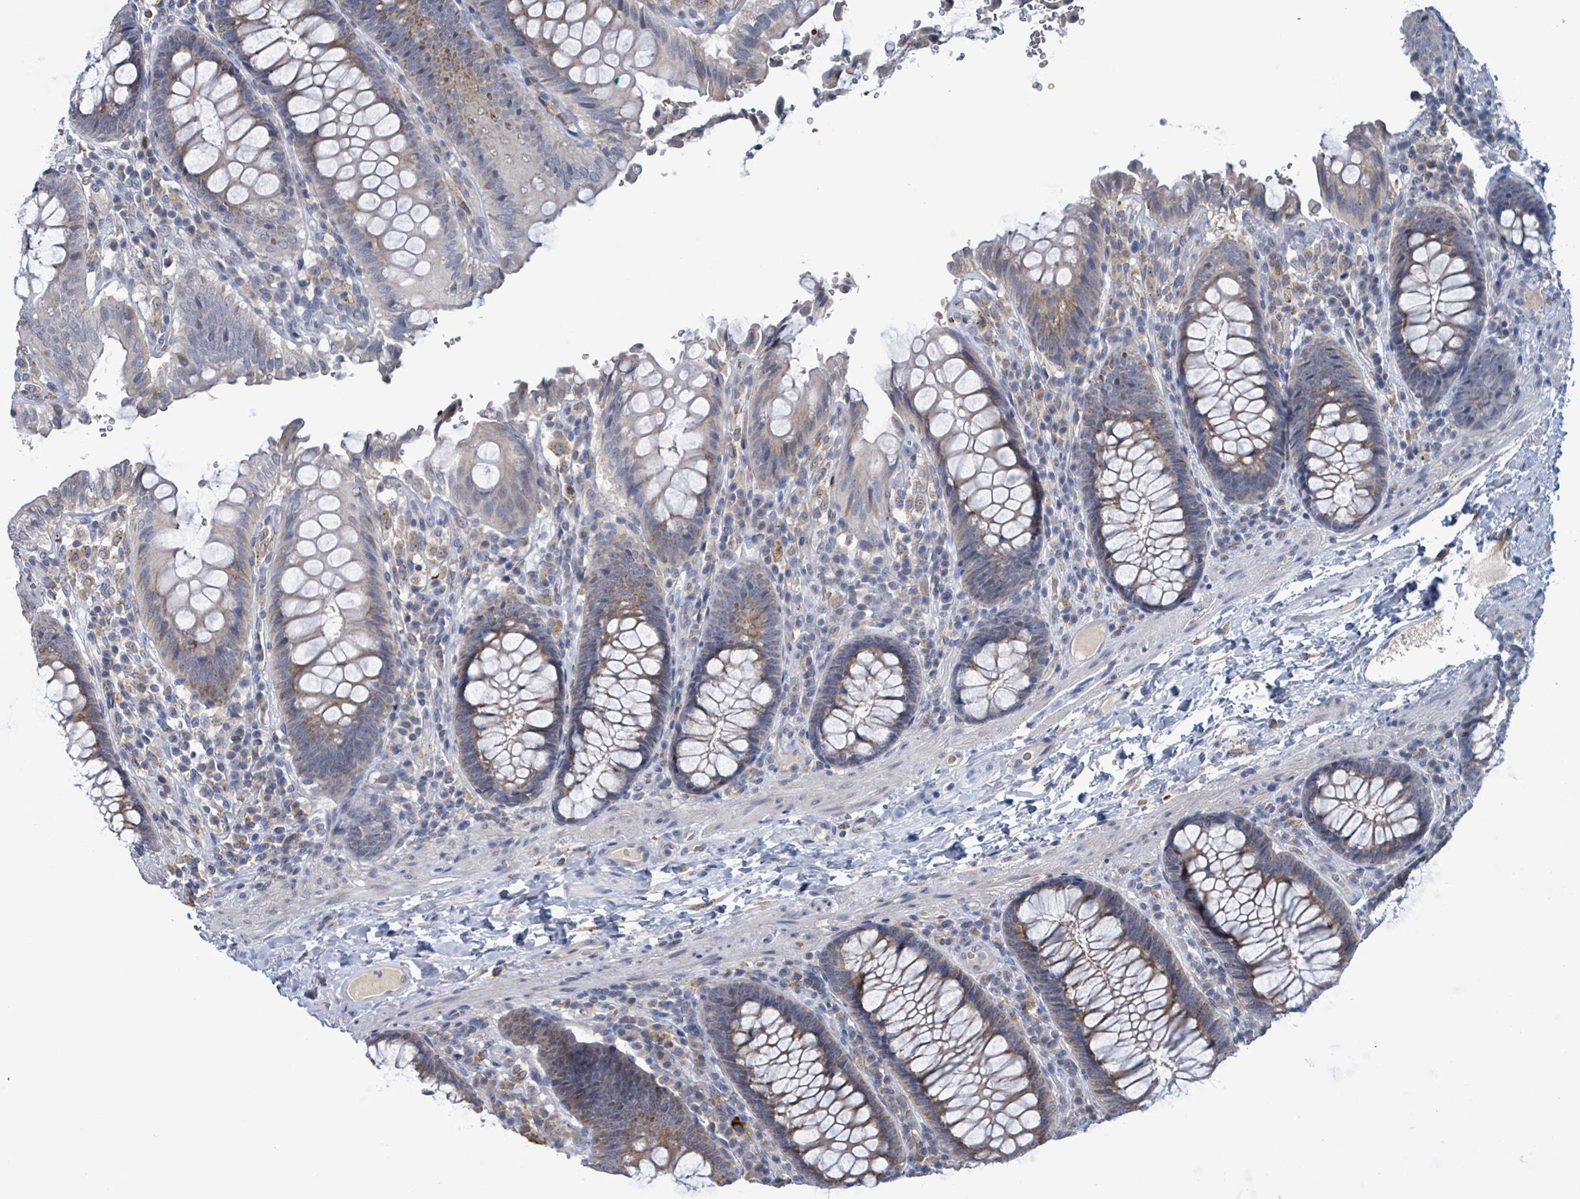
{"staining": {"intensity": "weak", "quantity": "25%-75%", "location": "cytoplasmic/membranous"}, "tissue": "colon", "cell_type": "Endothelial cells", "image_type": "normal", "snomed": [{"axis": "morphology", "description": "Normal tissue, NOS"}, {"axis": "topography", "description": "Colon"}], "caption": "Immunohistochemical staining of normal colon exhibits 25%-75% levels of weak cytoplasmic/membranous protein staining in about 25%-75% of endothelial cells.", "gene": "SEBOX", "patient": {"sex": "male", "age": 84}}